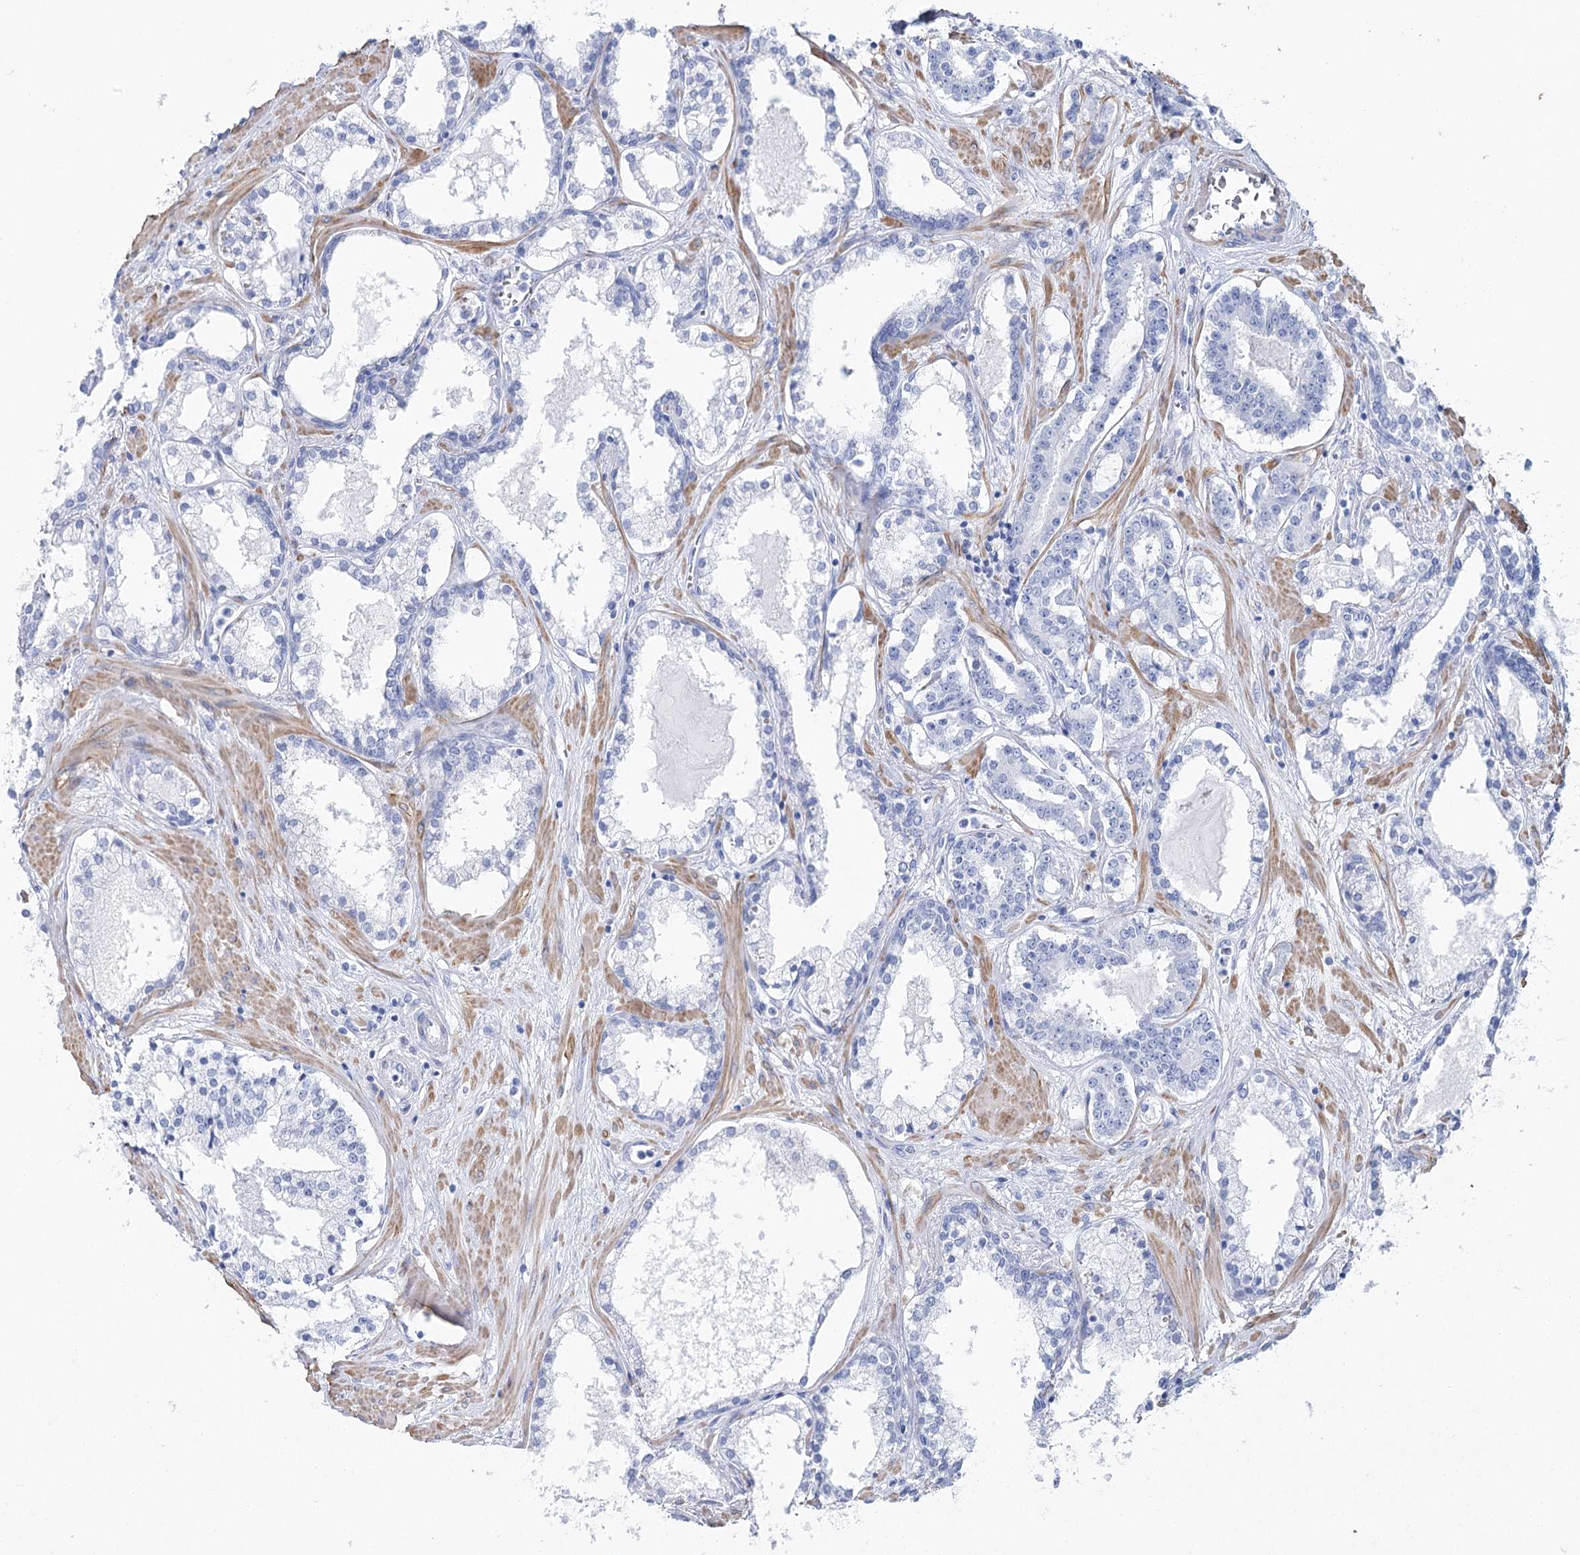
{"staining": {"intensity": "negative", "quantity": "none", "location": "none"}, "tissue": "prostate cancer", "cell_type": "Tumor cells", "image_type": "cancer", "snomed": [{"axis": "morphology", "description": "Adenocarcinoma, High grade"}, {"axis": "topography", "description": "Prostate"}], "caption": "Photomicrograph shows no protein expression in tumor cells of prostate cancer (adenocarcinoma (high-grade)) tissue.", "gene": "CSN3", "patient": {"sex": "male", "age": 58}}